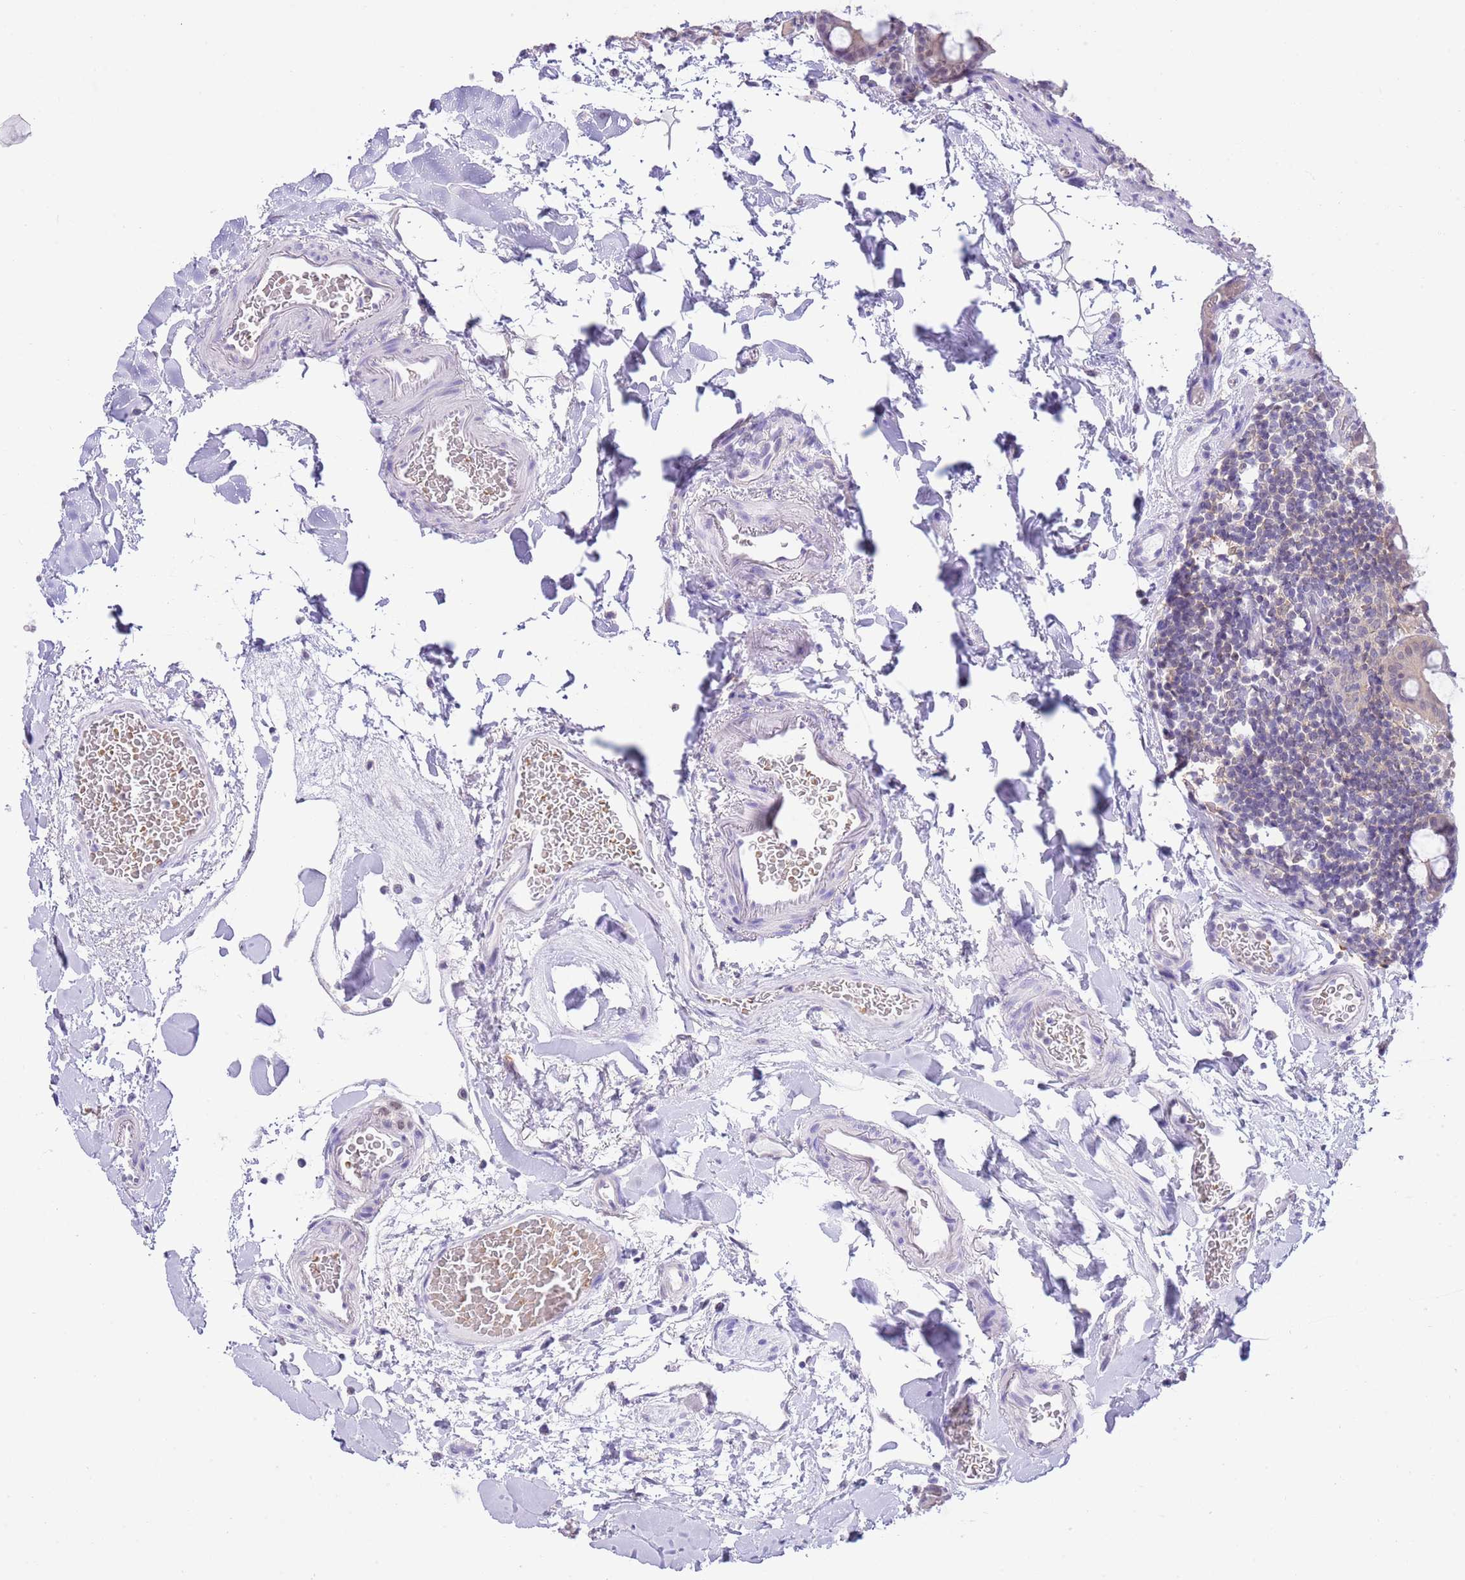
{"staining": {"intensity": "negative", "quantity": "none", "location": "none"}, "tissue": "colon", "cell_type": "Endothelial cells", "image_type": "normal", "snomed": [{"axis": "morphology", "description": "Normal tissue, NOS"}, {"axis": "topography", "description": "Colon"}], "caption": "Immunohistochemistry photomicrograph of normal colon: colon stained with DAB demonstrates no significant protein positivity in endothelial cells. Brightfield microscopy of immunohistochemistry stained with DAB (brown) and hematoxylin (blue), captured at high magnification.", "gene": "DDI2", "patient": {"sex": "male", "age": 75}}